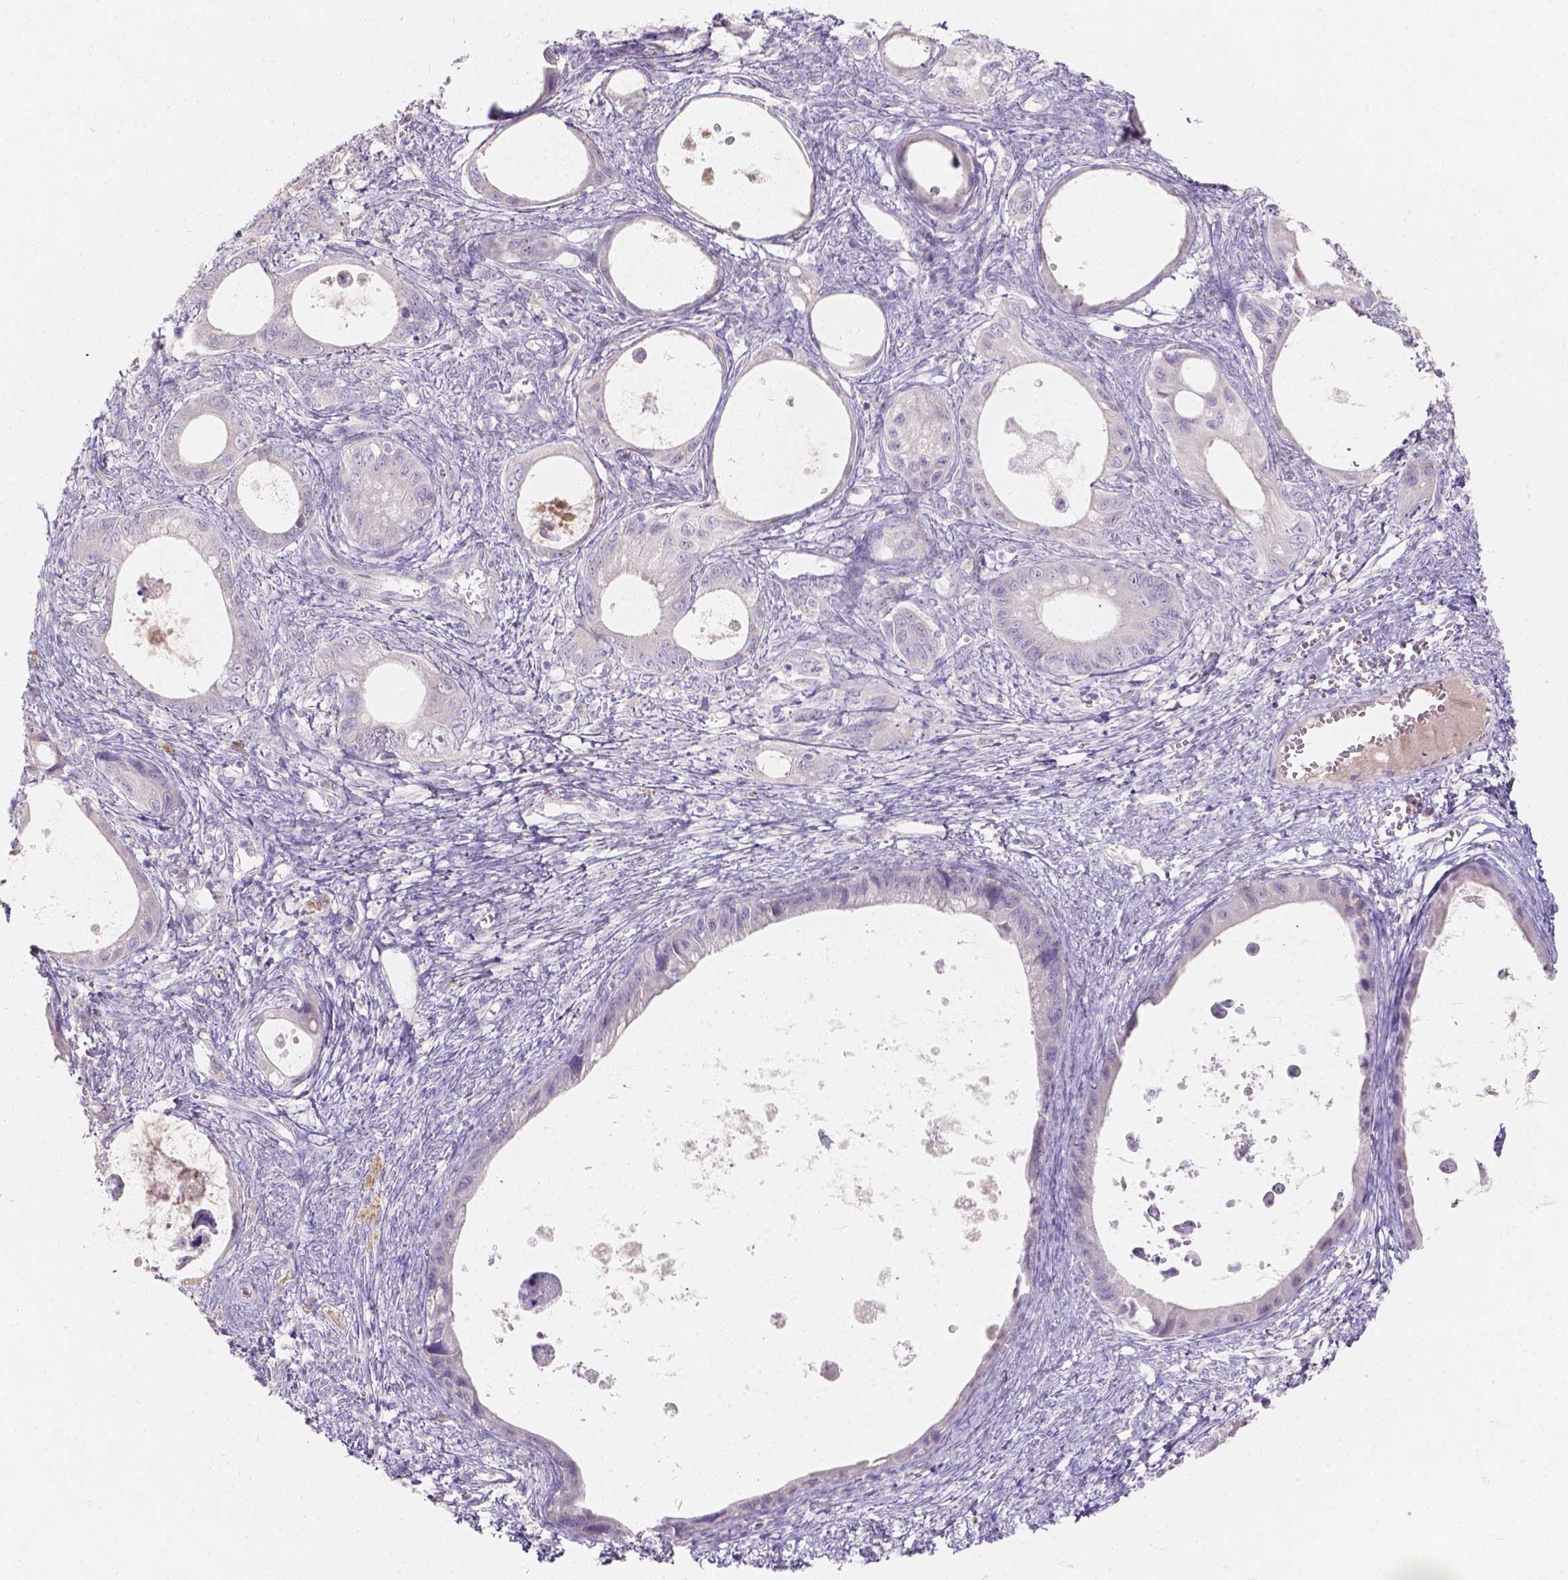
{"staining": {"intensity": "negative", "quantity": "none", "location": "none"}, "tissue": "ovarian cancer", "cell_type": "Tumor cells", "image_type": "cancer", "snomed": [{"axis": "morphology", "description": "Cystadenocarcinoma, mucinous, NOS"}, {"axis": "topography", "description": "Ovary"}], "caption": "Tumor cells show no significant staining in ovarian cancer.", "gene": "DCAF4L1", "patient": {"sex": "female", "age": 64}}